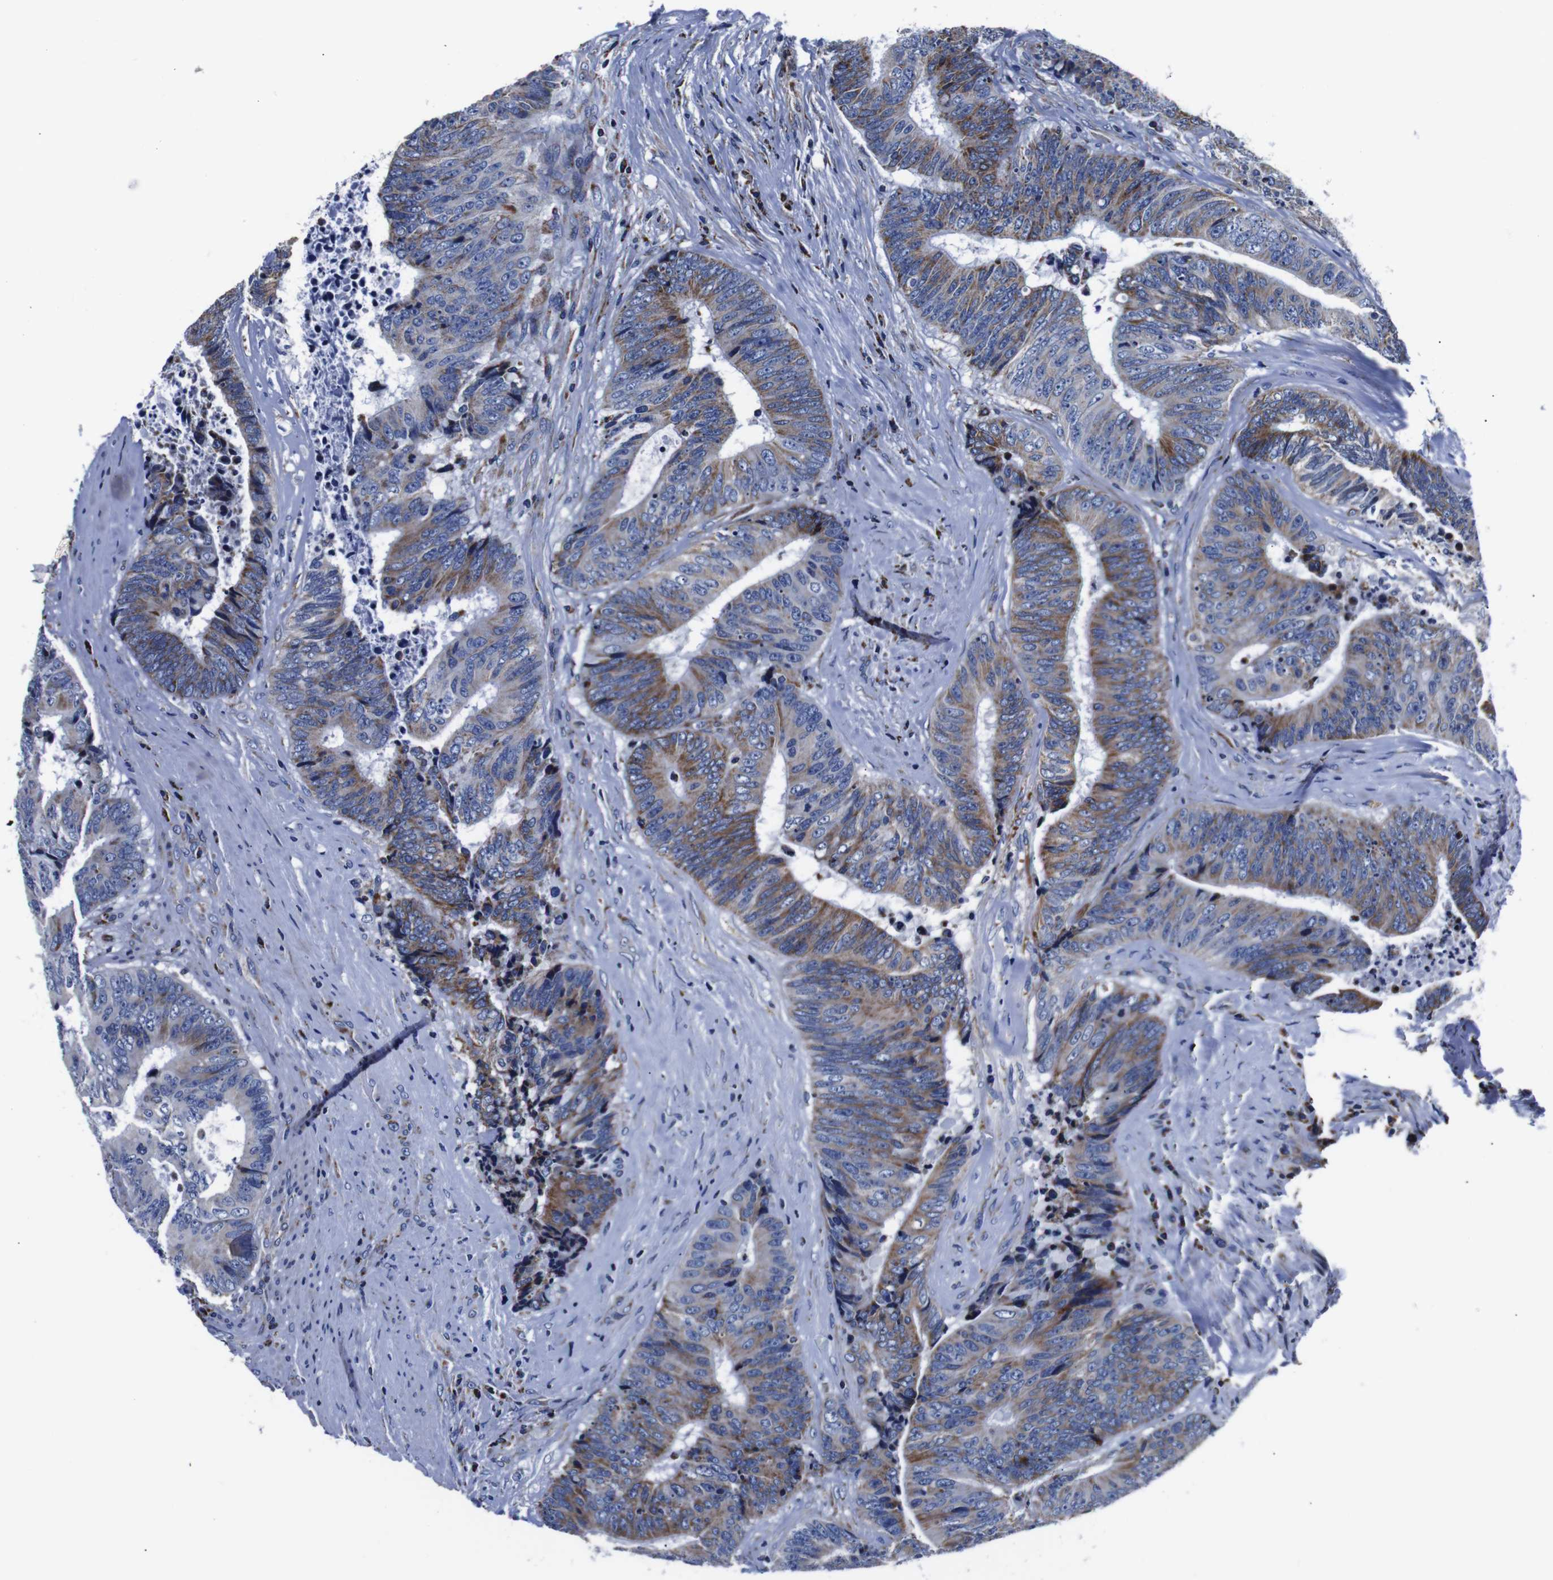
{"staining": {"intensity": "moderate", "quantity": ">75%", "location": "cytoplasmic/membranous"}, "tissue": "colorectal cancer", "cell_type": "Tumor cells", "image_type": "cancer", "snomed": [{"axis": "morphology", "description": "Adenocarcinoma, NOS"}, {"axis": "topography", "description": "Rectum"}], "caption": "Immunohistochemistry (IHC) (DAB) staining of colorectal cancer (adenocarcinoma) demonstrates moderate cytoplasmic/membranous protein positivity in about >75% of tumor cells.", "gene": "FKBP9", "patient": {"sex": "male", "age": 72}}